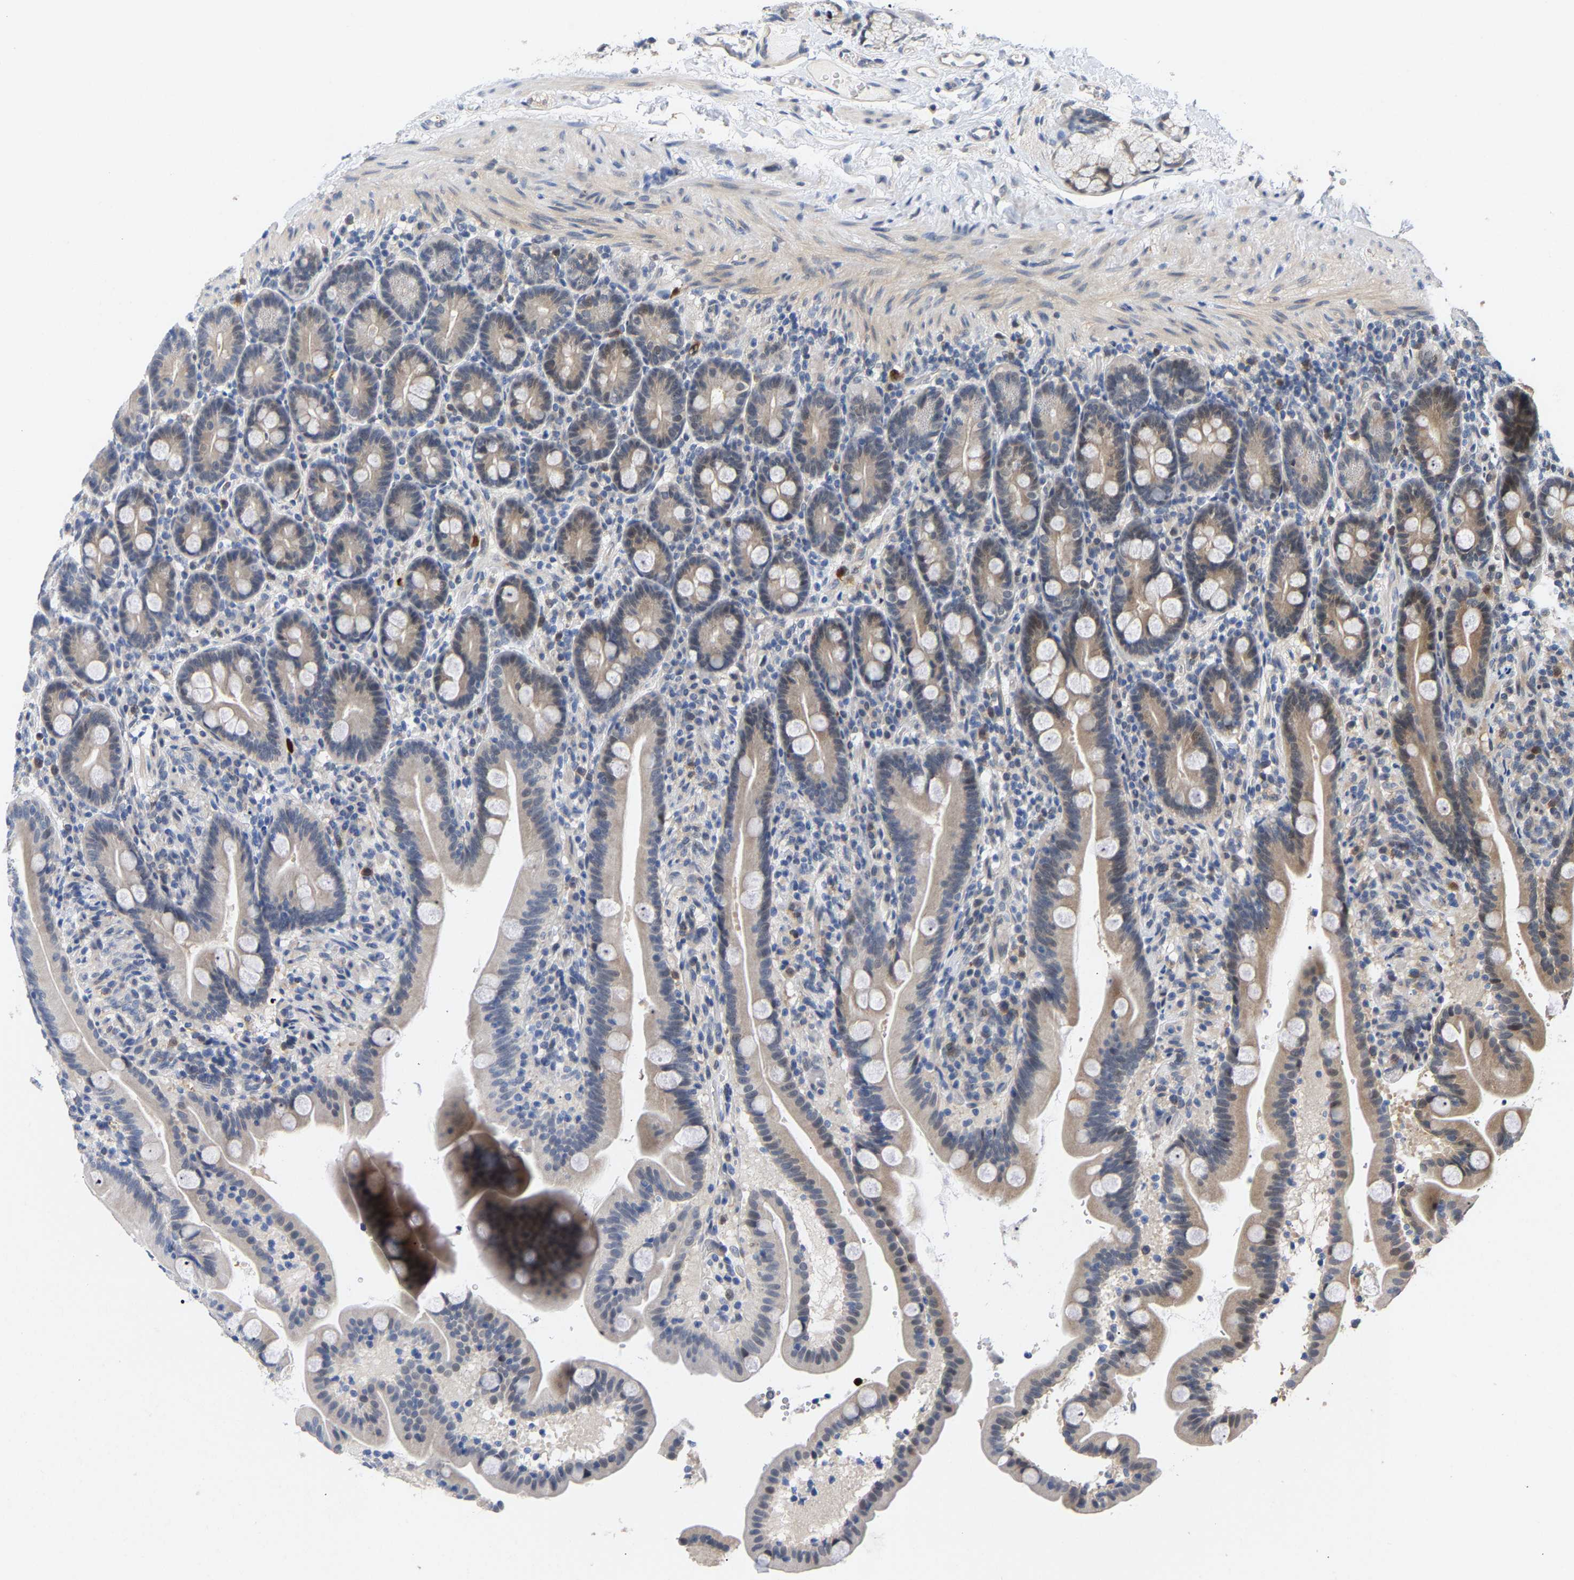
{"staining": {"intensity": "weak", "quantity": "<25%", "location": "cytoplasmic/membranous"}, "tissue": "duodenum", "cell_type": "Glandular cells", "image_type": "normal", "snomed": [{"axis": "morphology", "description": "Normal tissue, NOS"}, {"axis": "topography", "description": "Duodenum"}], "caption": "This is an immunohistochemistry histopathology image of normal duodenum. There is no positivity in glandular cells.", "gene": "TDRD7", "patient": {"sex": "male", "age": 54}}